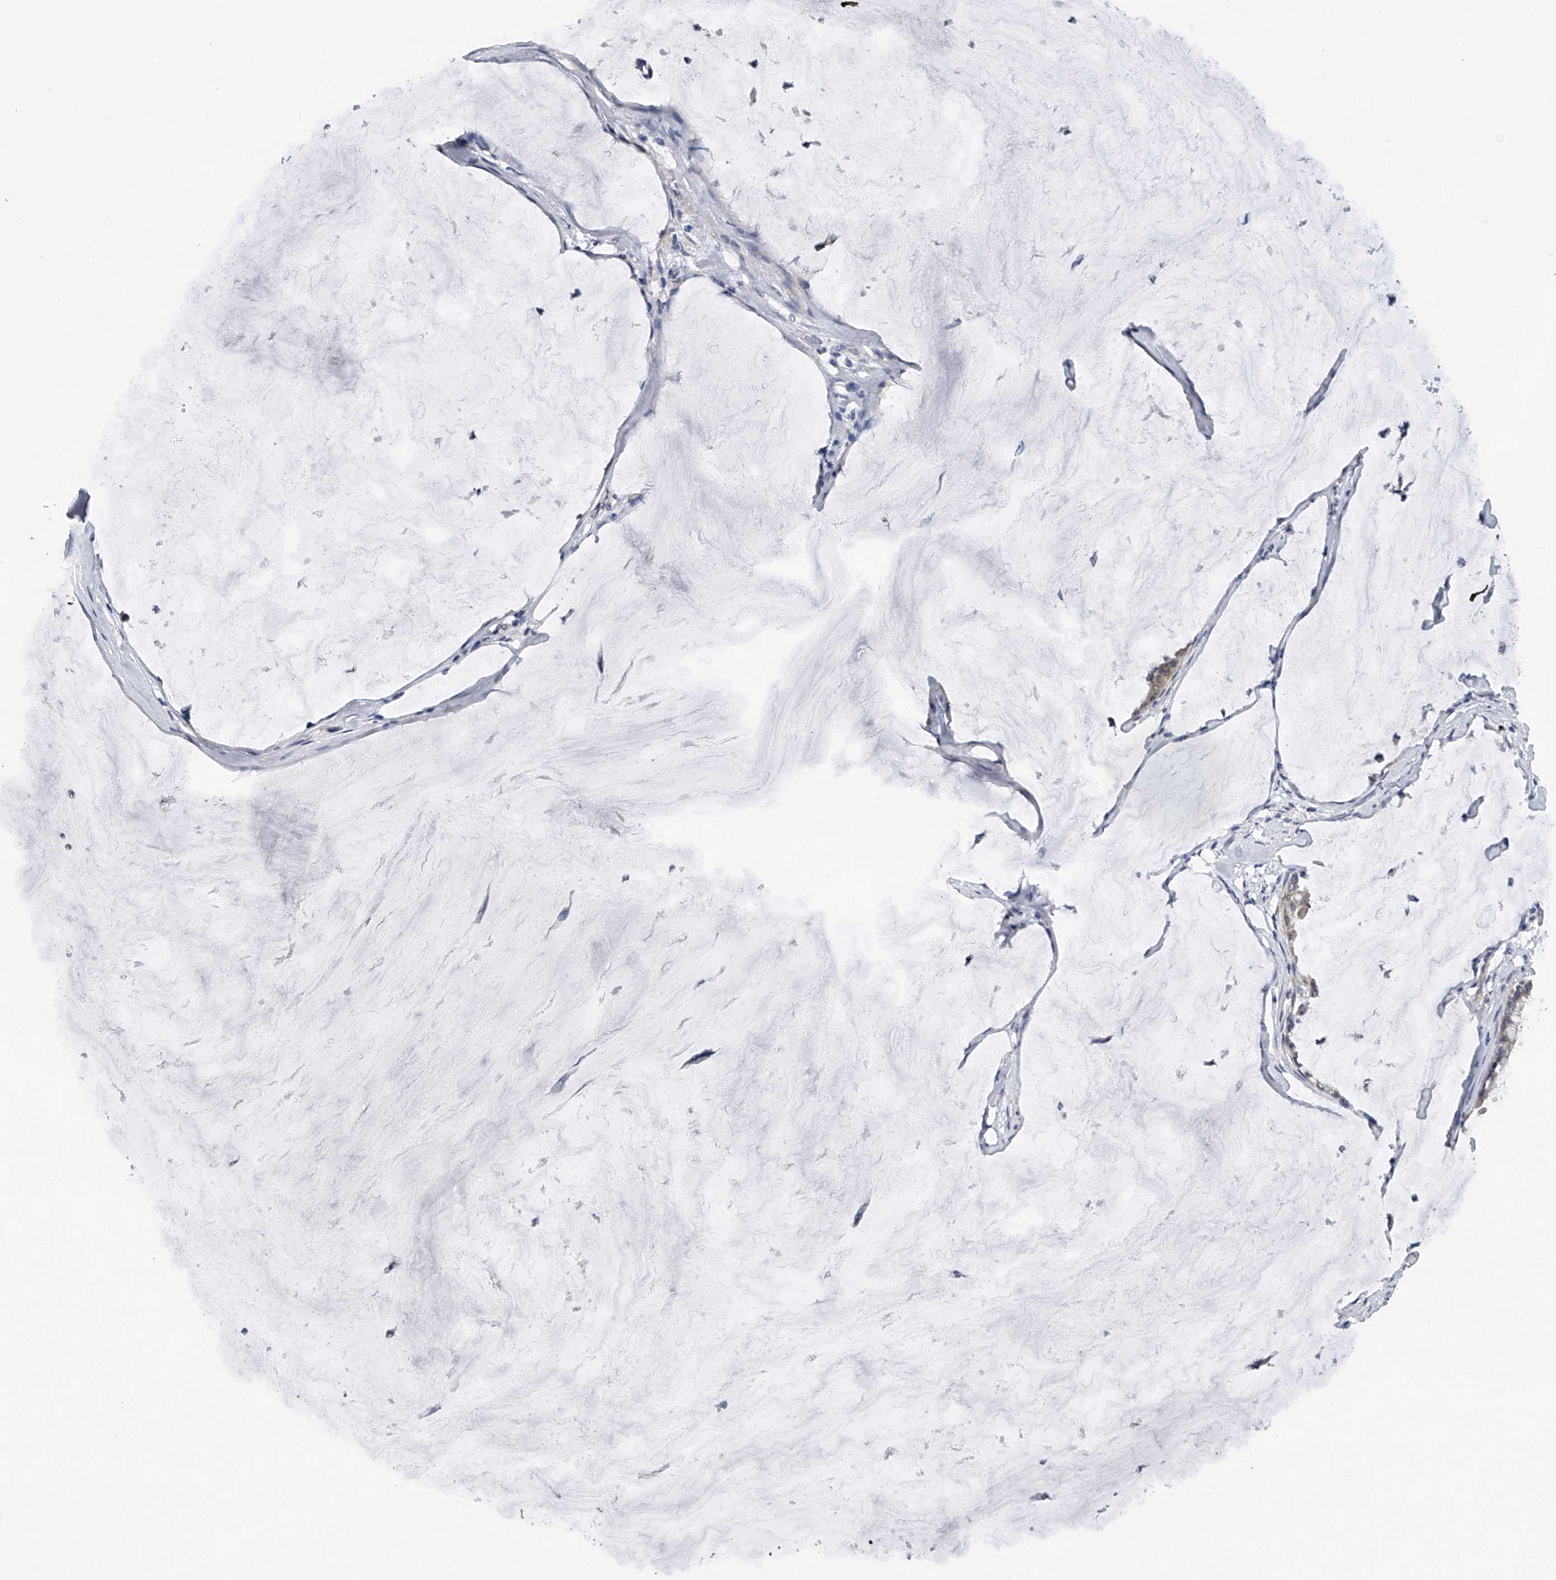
{"staining": {"intensity": "weak", "quantity": ">75%", "location": "cytoplasmic/membranous"}, "tissue": "pancreatic cancer", "cell_type": "Tumor cells", "image_type": "cancer", "snomed": [{"axis": "morphology", "description": "Adenocarcinoma, NOS"}, {"axis": "topography", "description": "Pancreas"}], "caption": "Pancreatic cancer stained with a brown dye demonstrates weak cytoplasmic/membranous positive expression in about >75% of tumor cells.", "gene": "RNF5", "patient": {"sex": "male", "age": 41}}